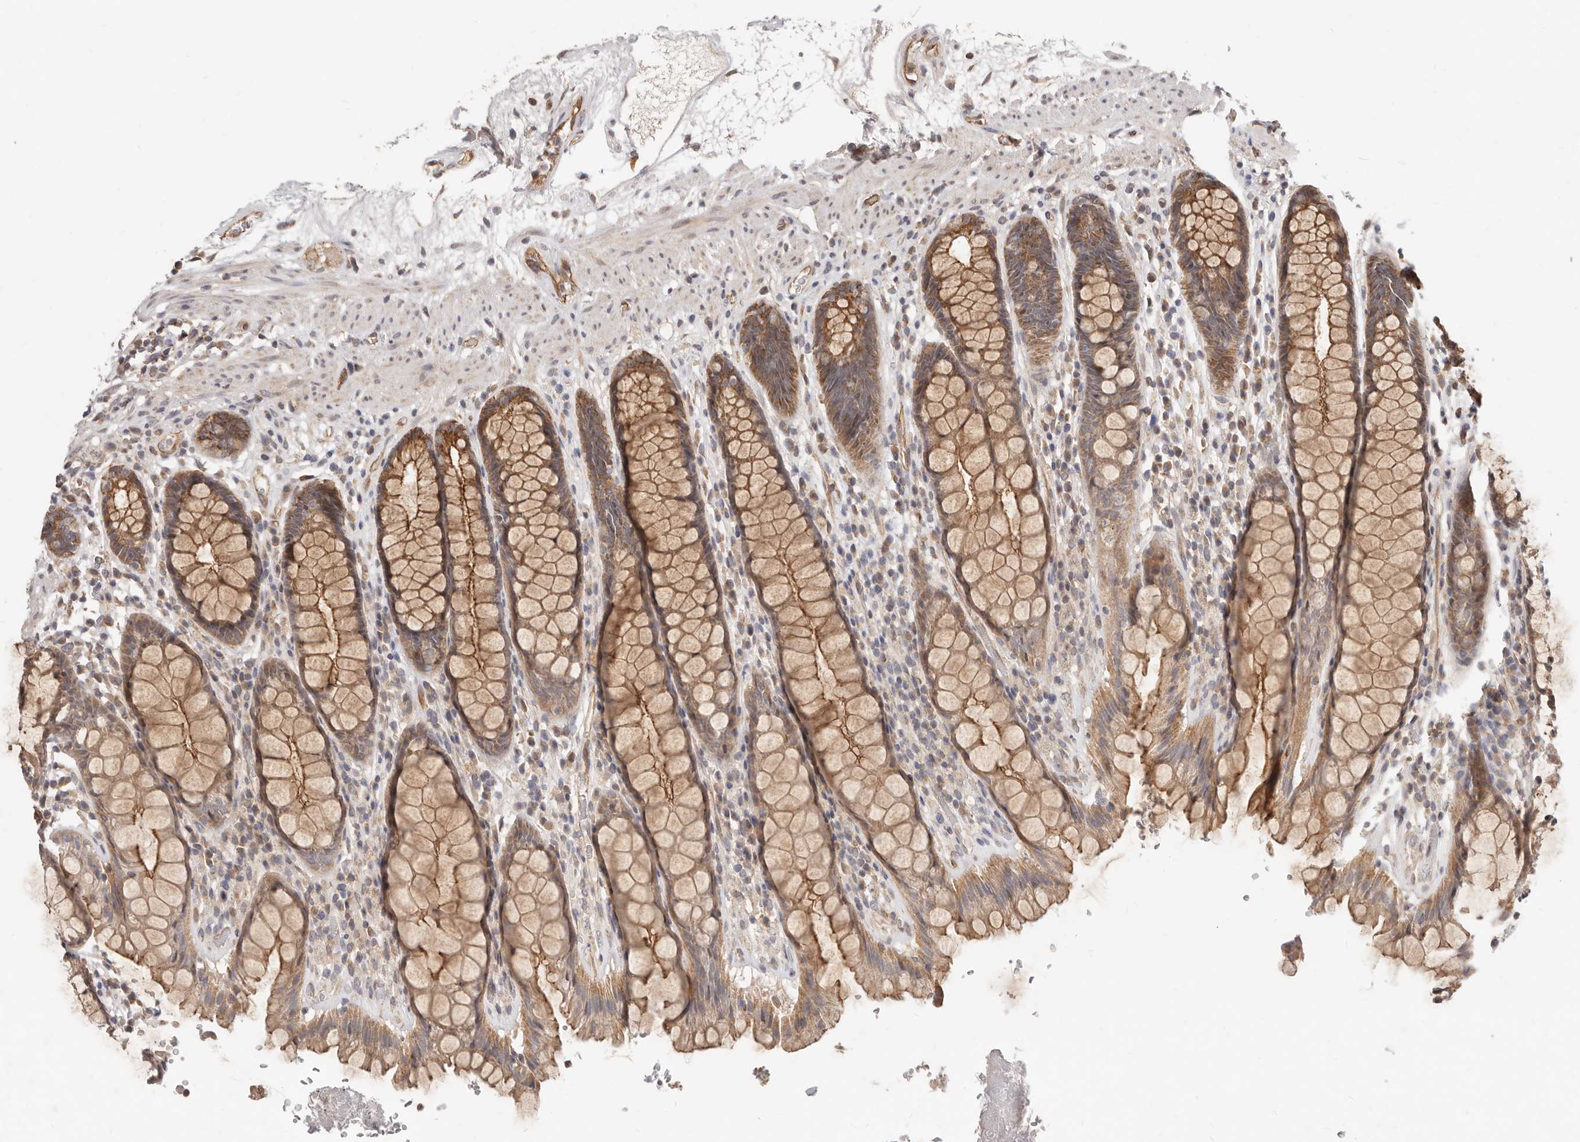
{"staining": {"intensity": "moderate", "quantity": ">75%", "location": "cytoplasmic/membranous"}, "tissue": "rectum", "cell_type": "Glandular cells", "image_type": "normal", "snomed": [{"axis": "morphology", "description": "Normal tissue, NOS"}, {"axis": "topography", "description": "Rectum"}], "caption": "Immunohistochemical staining of normal rectum demonstrates moderate cytoplasmic/membranous protein expression in about >75% of glandular cells.", "gene": "USP49", "patient": {"sex": "male", "age": 64}}